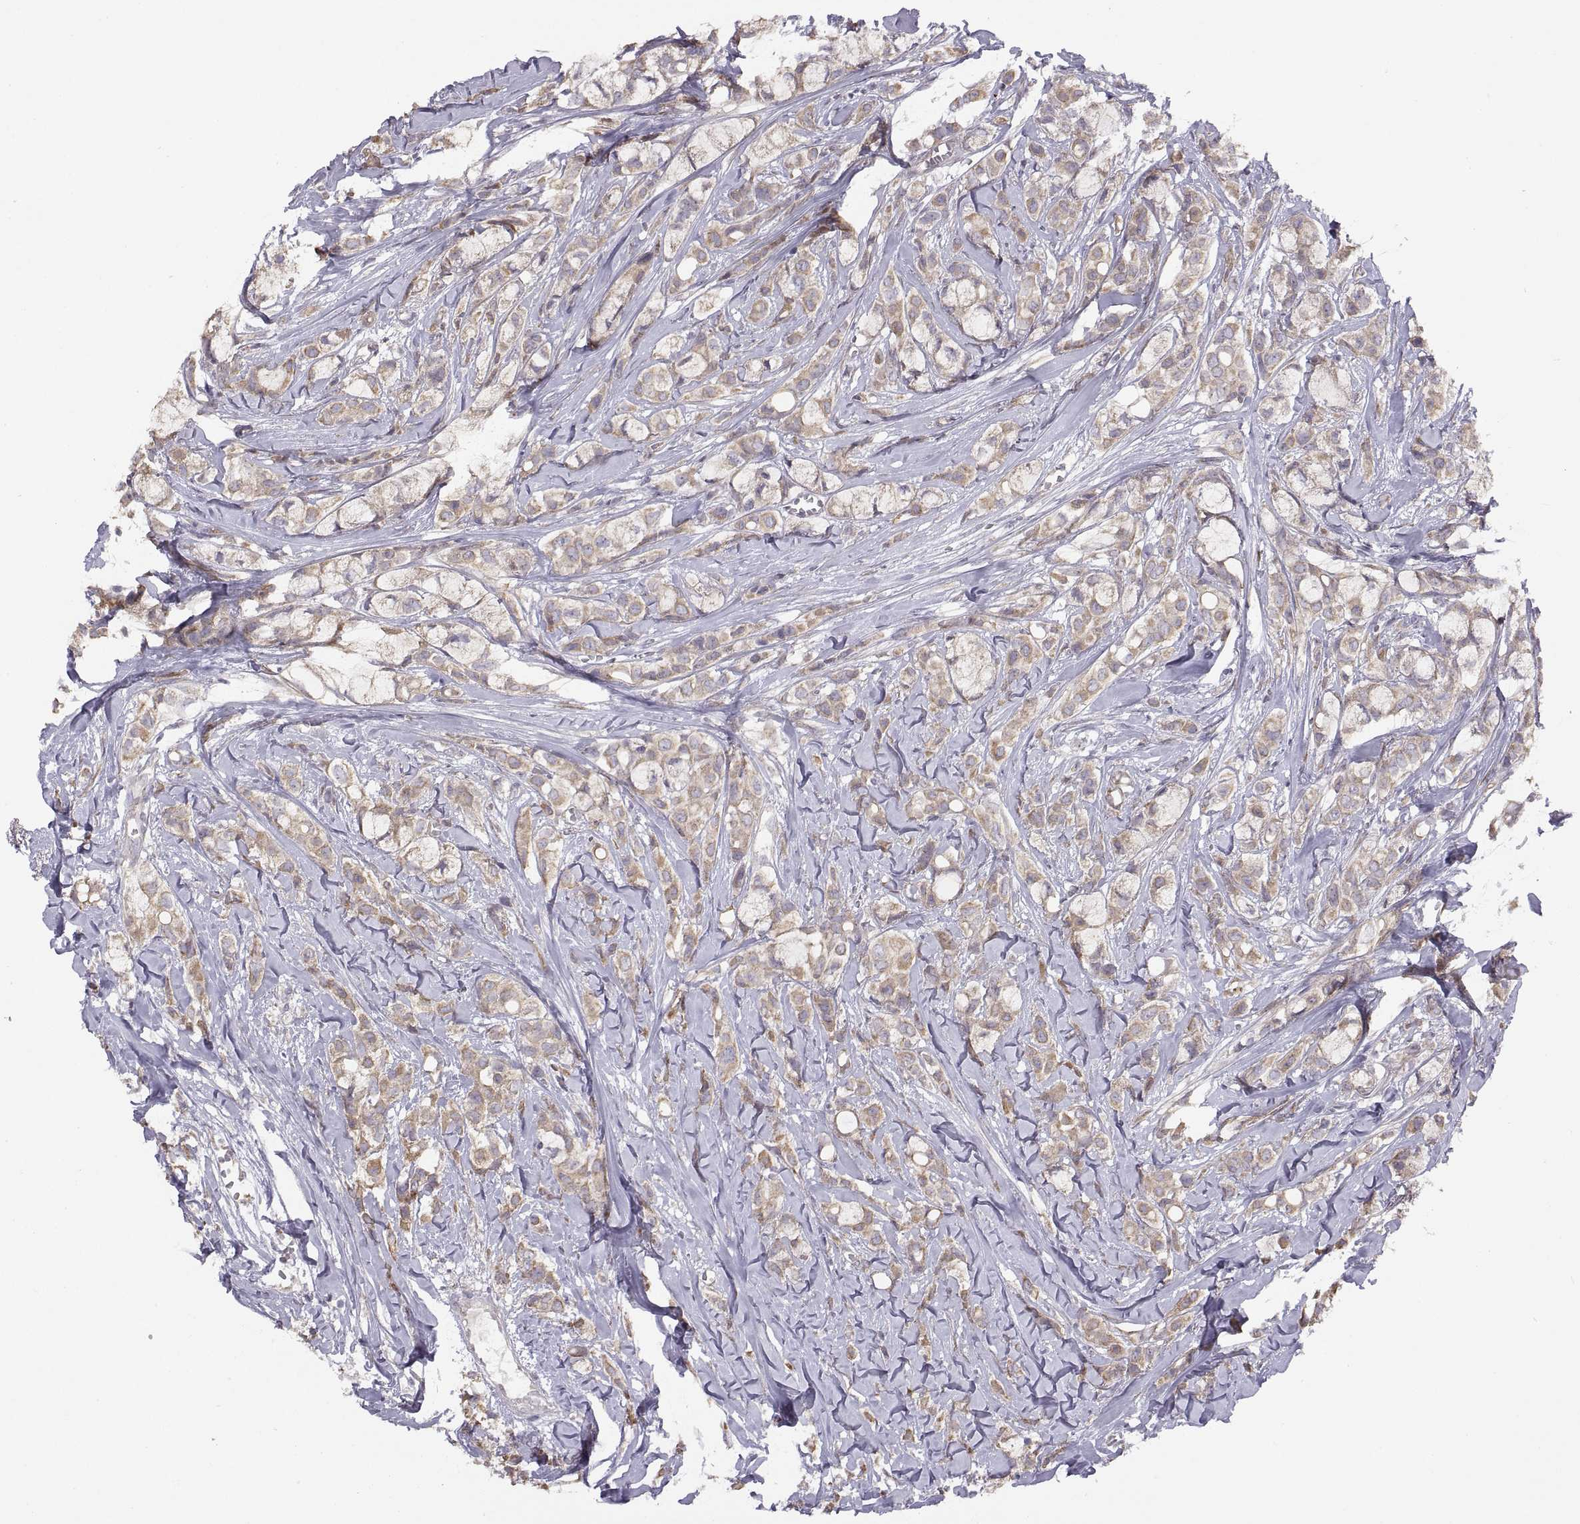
{"staining": {"intensity": "moderate", "quantity": ">75%", "location": "cytoplasmic/membranous"}, "tissue": "breast cancer", "cell_type": "Tumor cells", "image_type": "cancer", "snomed": [{"axis": "morphology", "description": "Duct carcinoma"}, {"axis": "topography", "description": "Breast"}], "caption": "Human breast cancer (infiltrating ductal carcinoma) stained with a protein marker exhibits moderate staining in tumor cells.", "gene": "ACSBG2", "patient": {"sex": "female", "age": 85}}